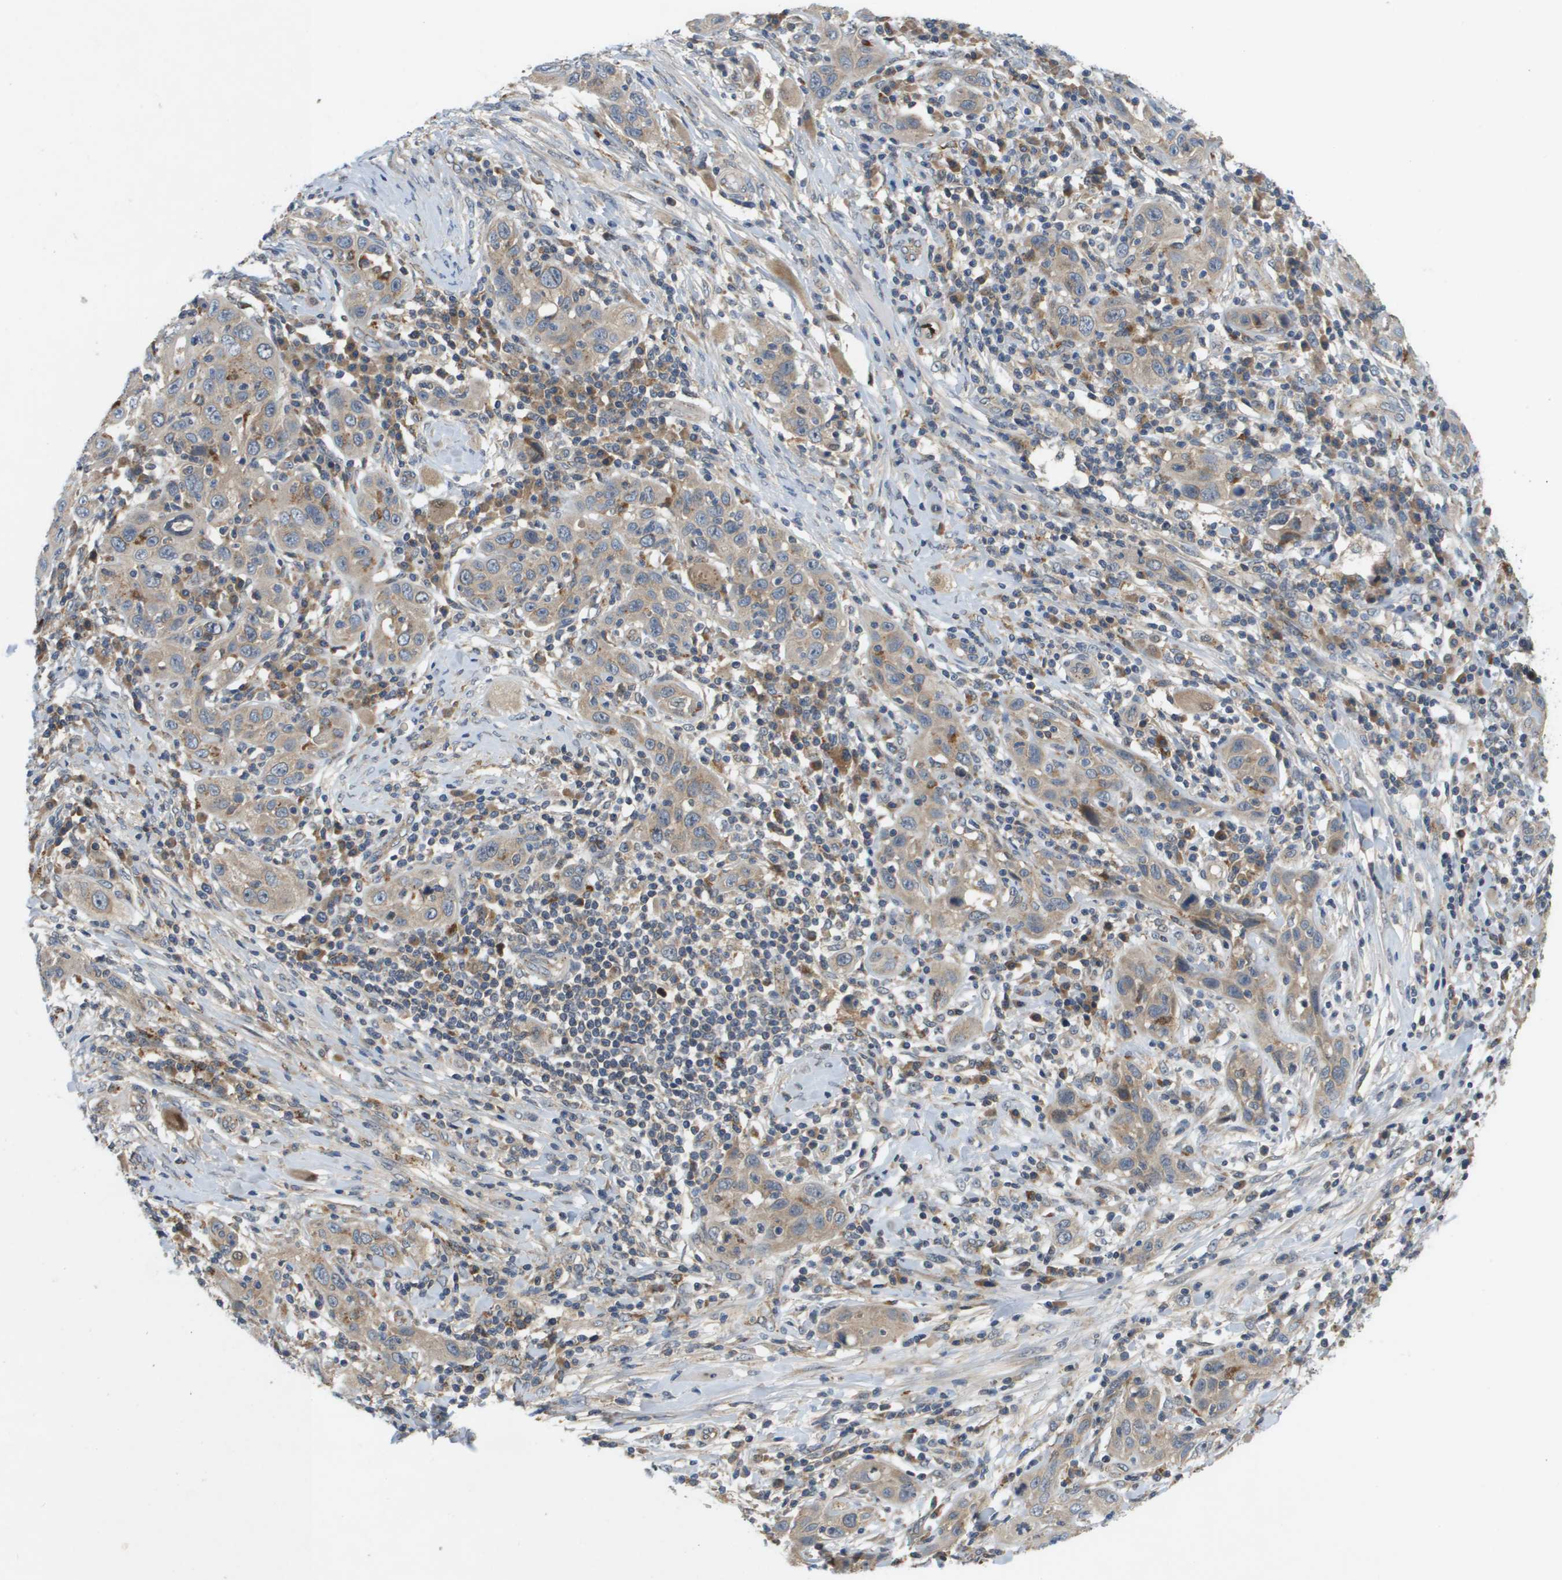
{"staining": {"intensity": "weak", "quantity": ">75%", "location": "cytoplasmic/membranous"}, "tissue": "skin cancer", "cell_type": "Tumor cells", "image_type": "cancer", "snomed": [{"axis": "morphology", "description": "Squamous cell carcinoma, NOS"}, {"axis": "topography", "description": "Skin"}], "caption": "Protein expression by immunohistochemistry (IHC) demonstrates weak cytoplasmic/membranous expression in approximately >75% of tumor cells in skin cancer (squamous cell carcinoma). The staining was performed using DAB, with brown indicating positive protein expression. Nuclei are stained blue with hematoxylin.", "gene": "SLC25A20", "patient": {"sex": "female", "age": 88}}